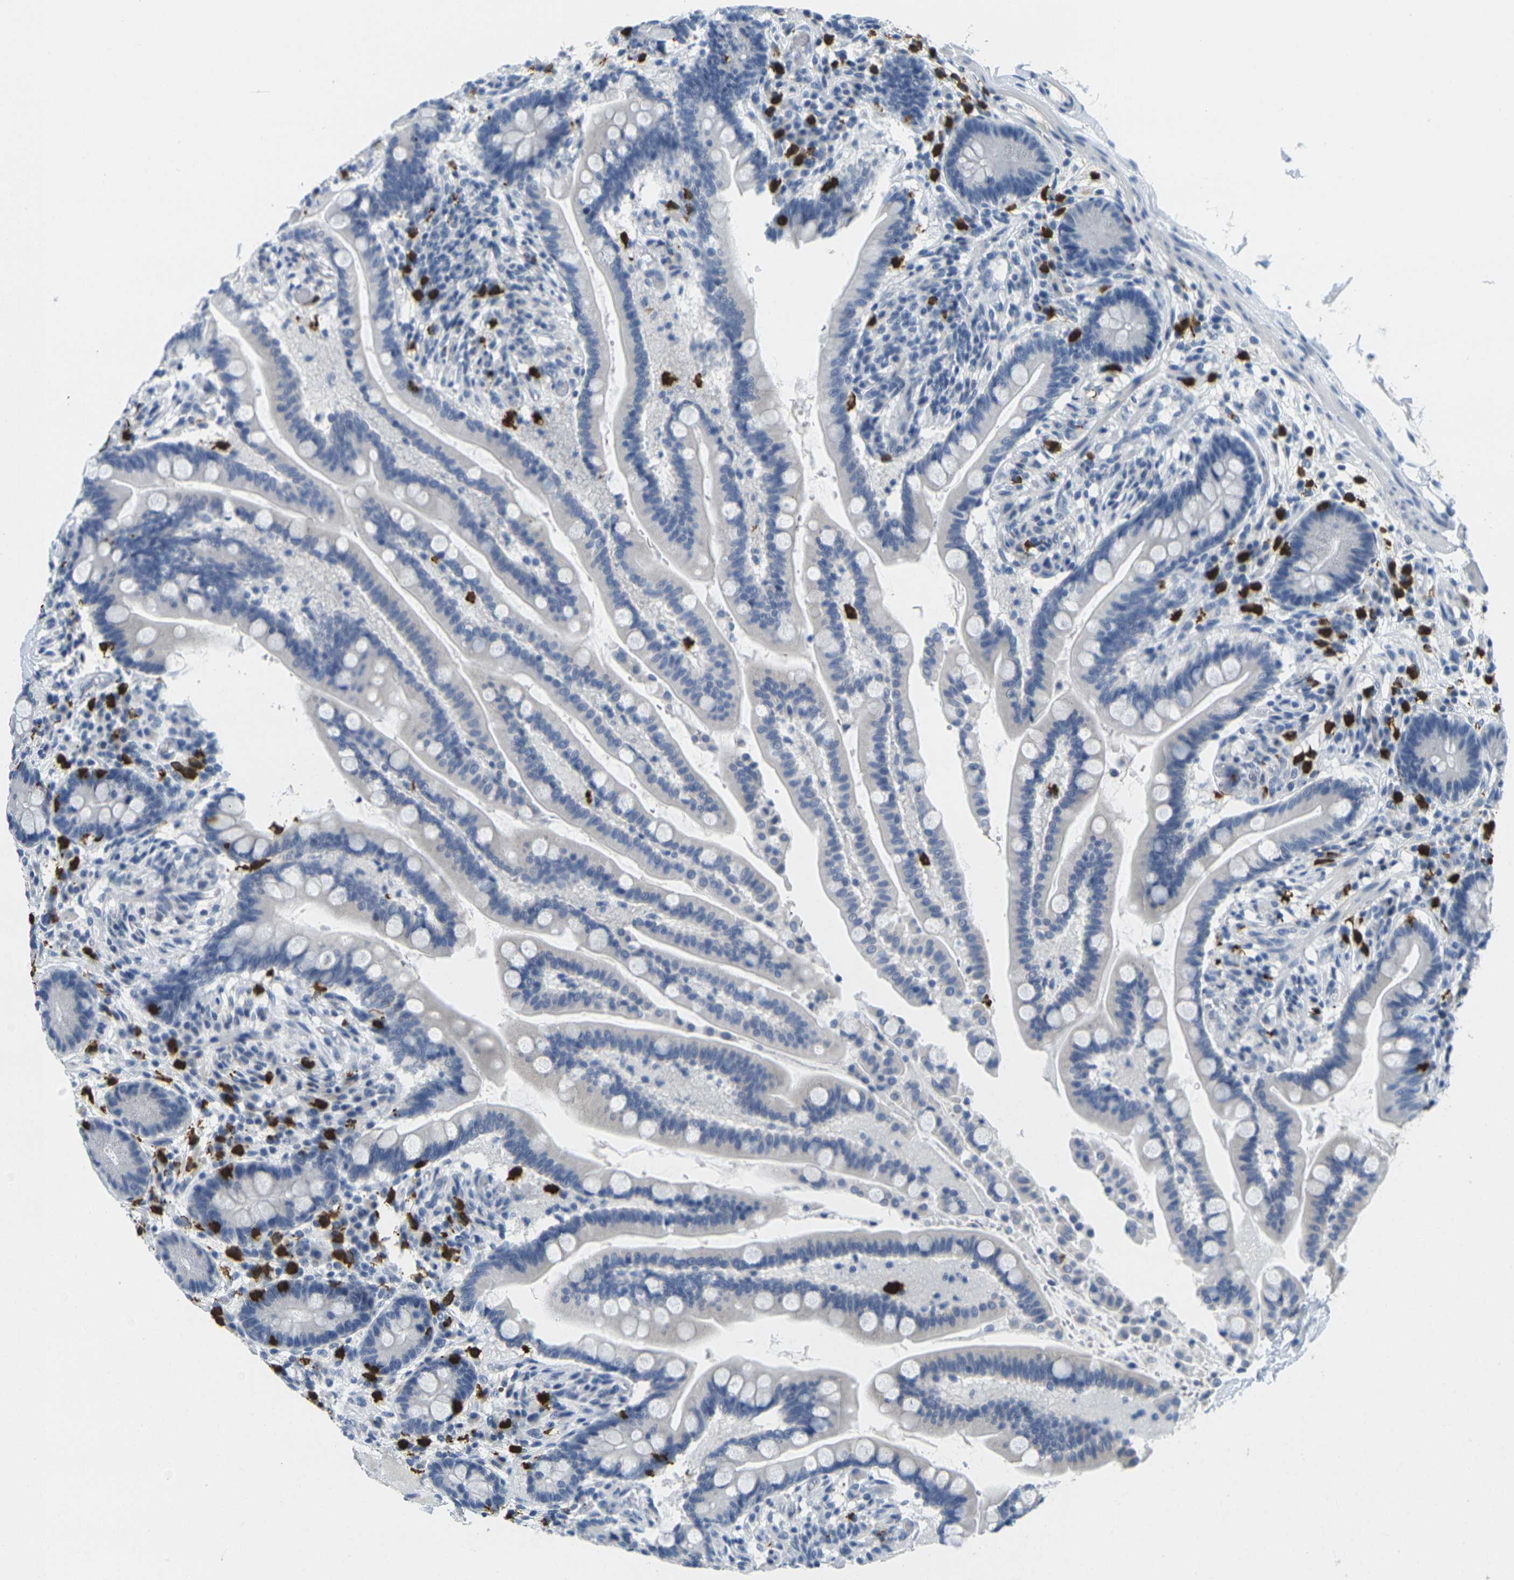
{"staining": {"intensity": "negative", "quantity": "none", "location": "none"}, "tissue": "colon", "cell_type": "Endothelial cells", "image_type": "normal", "snomed": [{"axis": "morphology", "description": "Normal tissue, NOS"}, {"axis": "topography", "description": "Colon"}], "caption": "This photomicrograph is of unremarkable colon stained with IHC to label a protein in brown with the nuclei are counter-stained blue. There is no expression in endothelial cells.", "gene": "GPR15", "patient": {"sex": "male", "age": 73}}